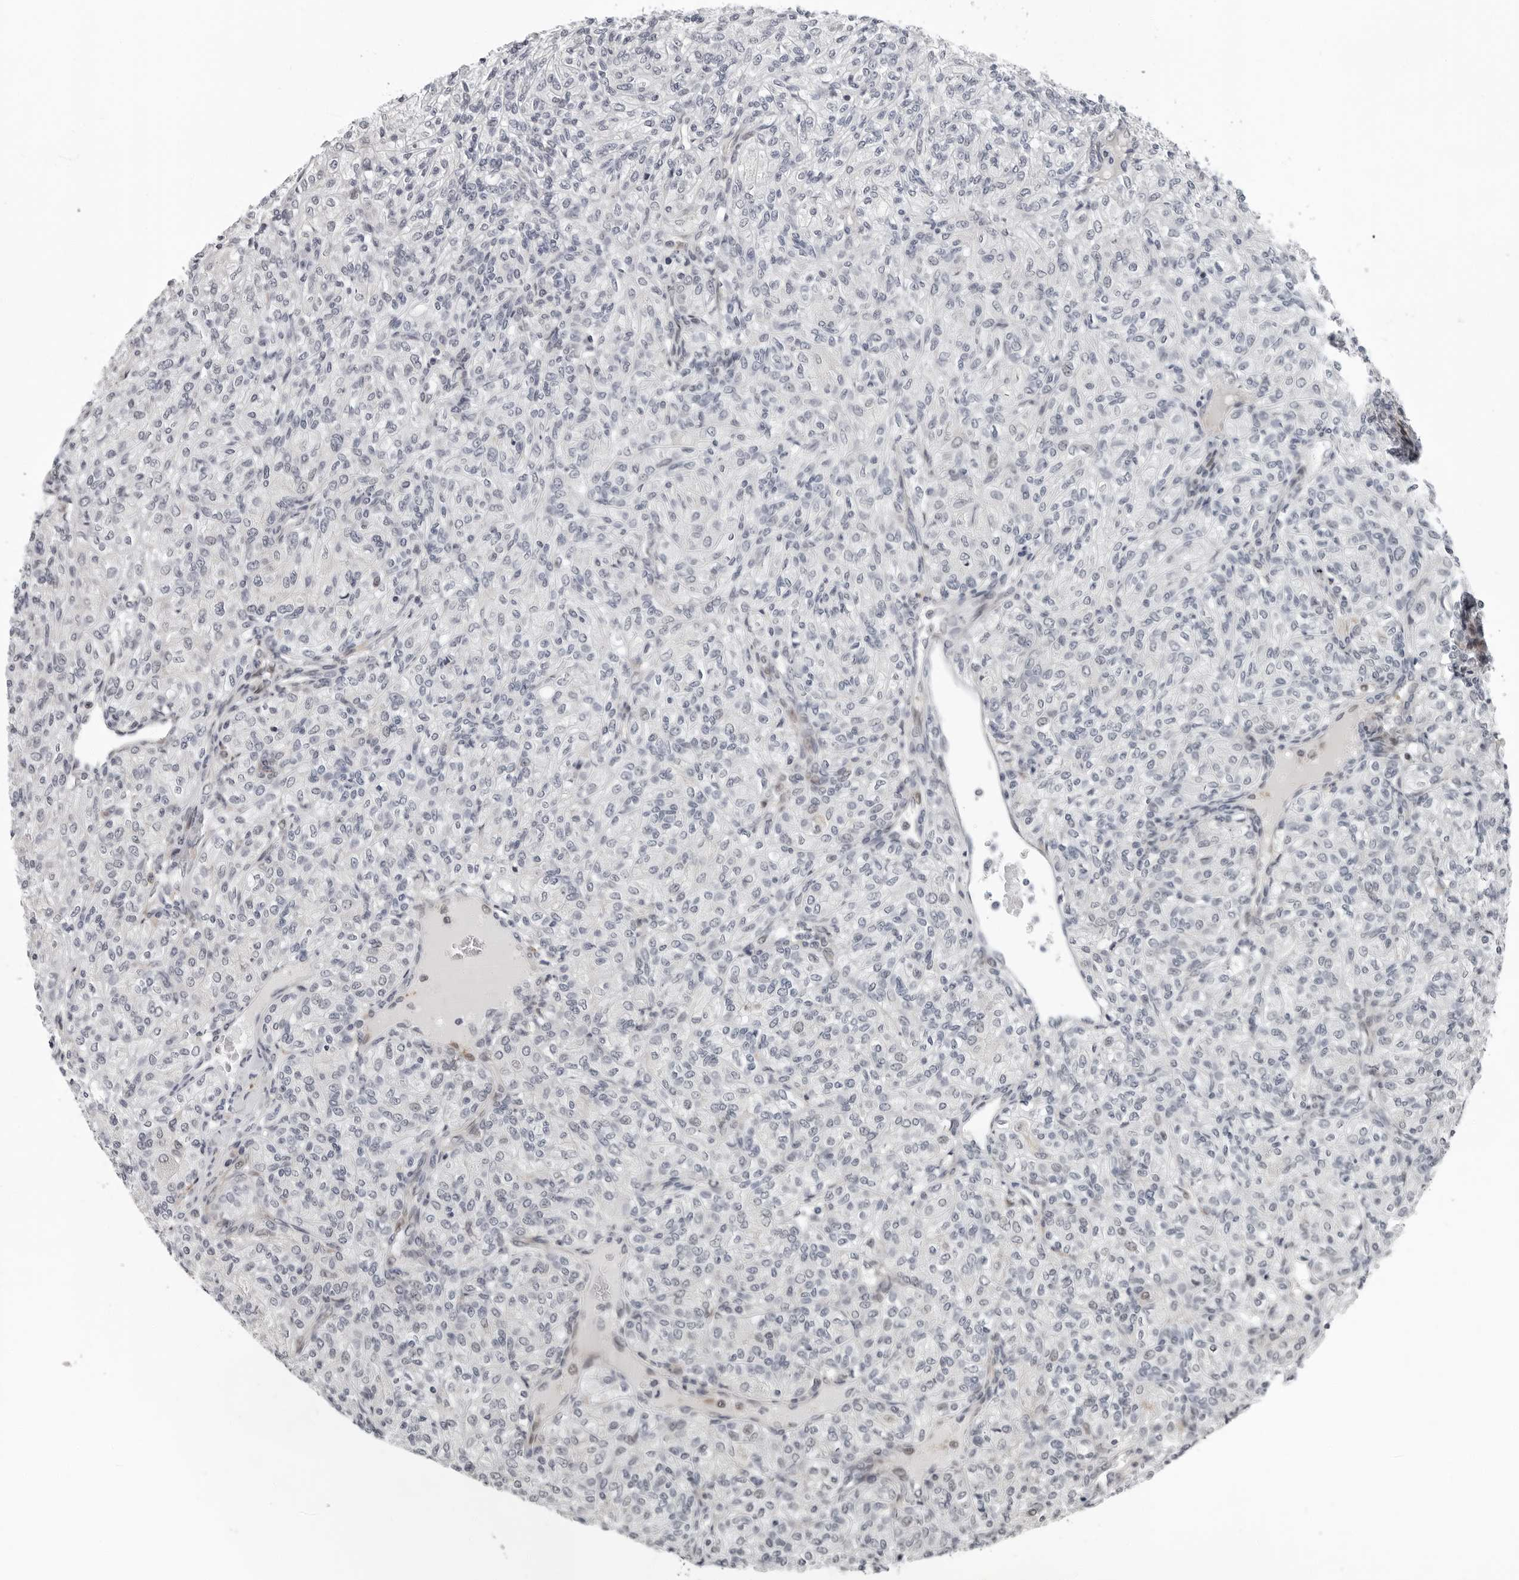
{"staining": {"intensity": "negative", "quantity": "none", "location": "none"}, "tissue": "renal cancer", "cell_type": "Tumor cells", "image_type": "cancer", "snomed": [{"axis": "morphology", "description": "Adenocarcinoma, NOS"}, {"axis": "topography", "description": "Kidney"}], "caption": "This is an IHC micrograph of renal cancer. There is no positivity in tumor cells.", "gene": "PIP4K2C", "patient": {"sex": "male", "age": 77}}